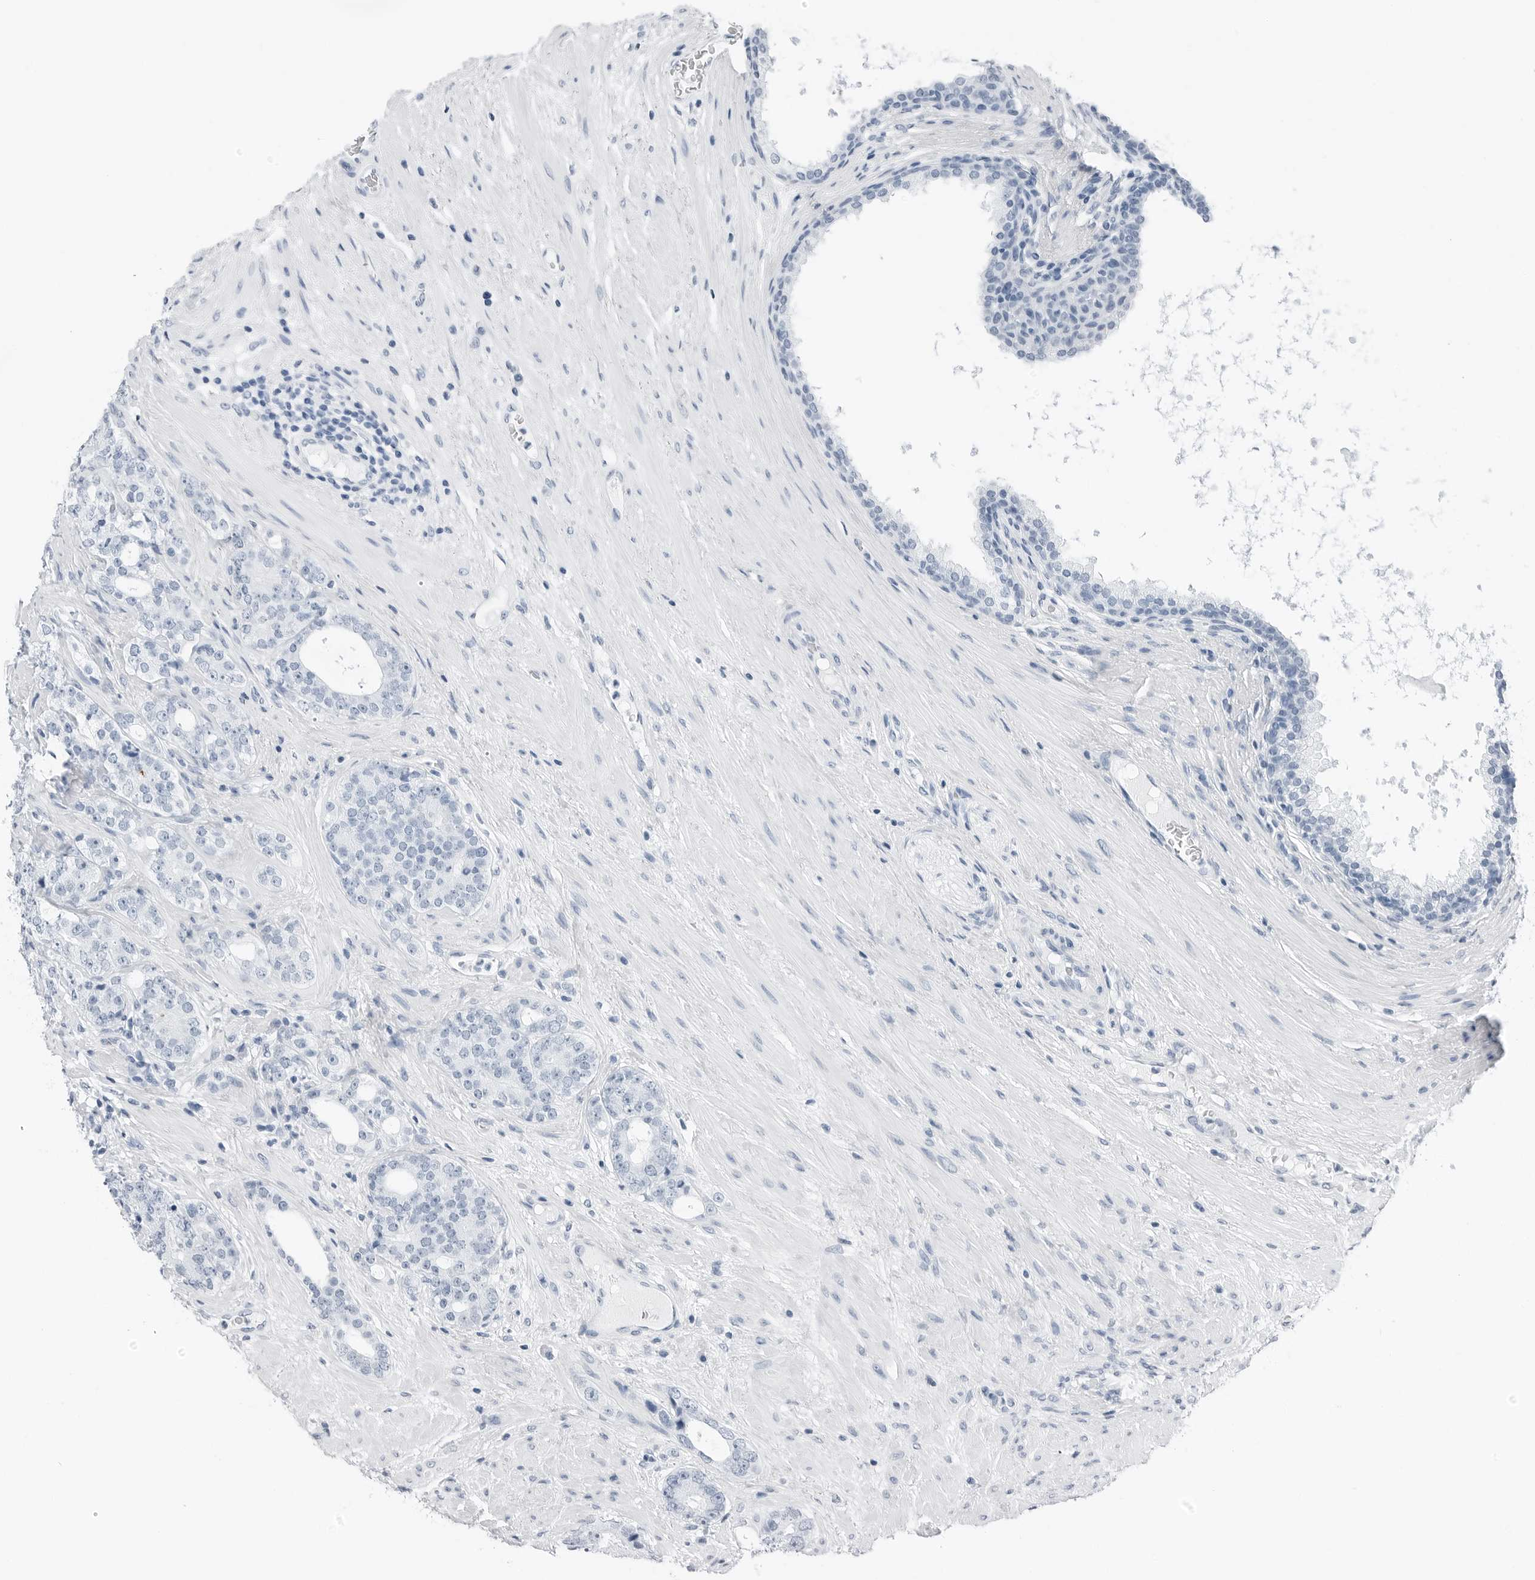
{"staining": {"intensity": "negative", "quantity": "none", "location": "none"}, "tissue": "prostate cancer", "cell_type": "Tumor cells", "image_type": "cancer", "snomed": [{"axis": "morphology", "description": "Adenocarcinoma, High grade"}, {"axis": "topography", "description": "Prostate"}], "caption": "Prostate cancer was stained to show a protein in brown. There is no significant expression in tumor cells.", "gene": "SLPI", "patient": {"sex": "male", "age": 56}}